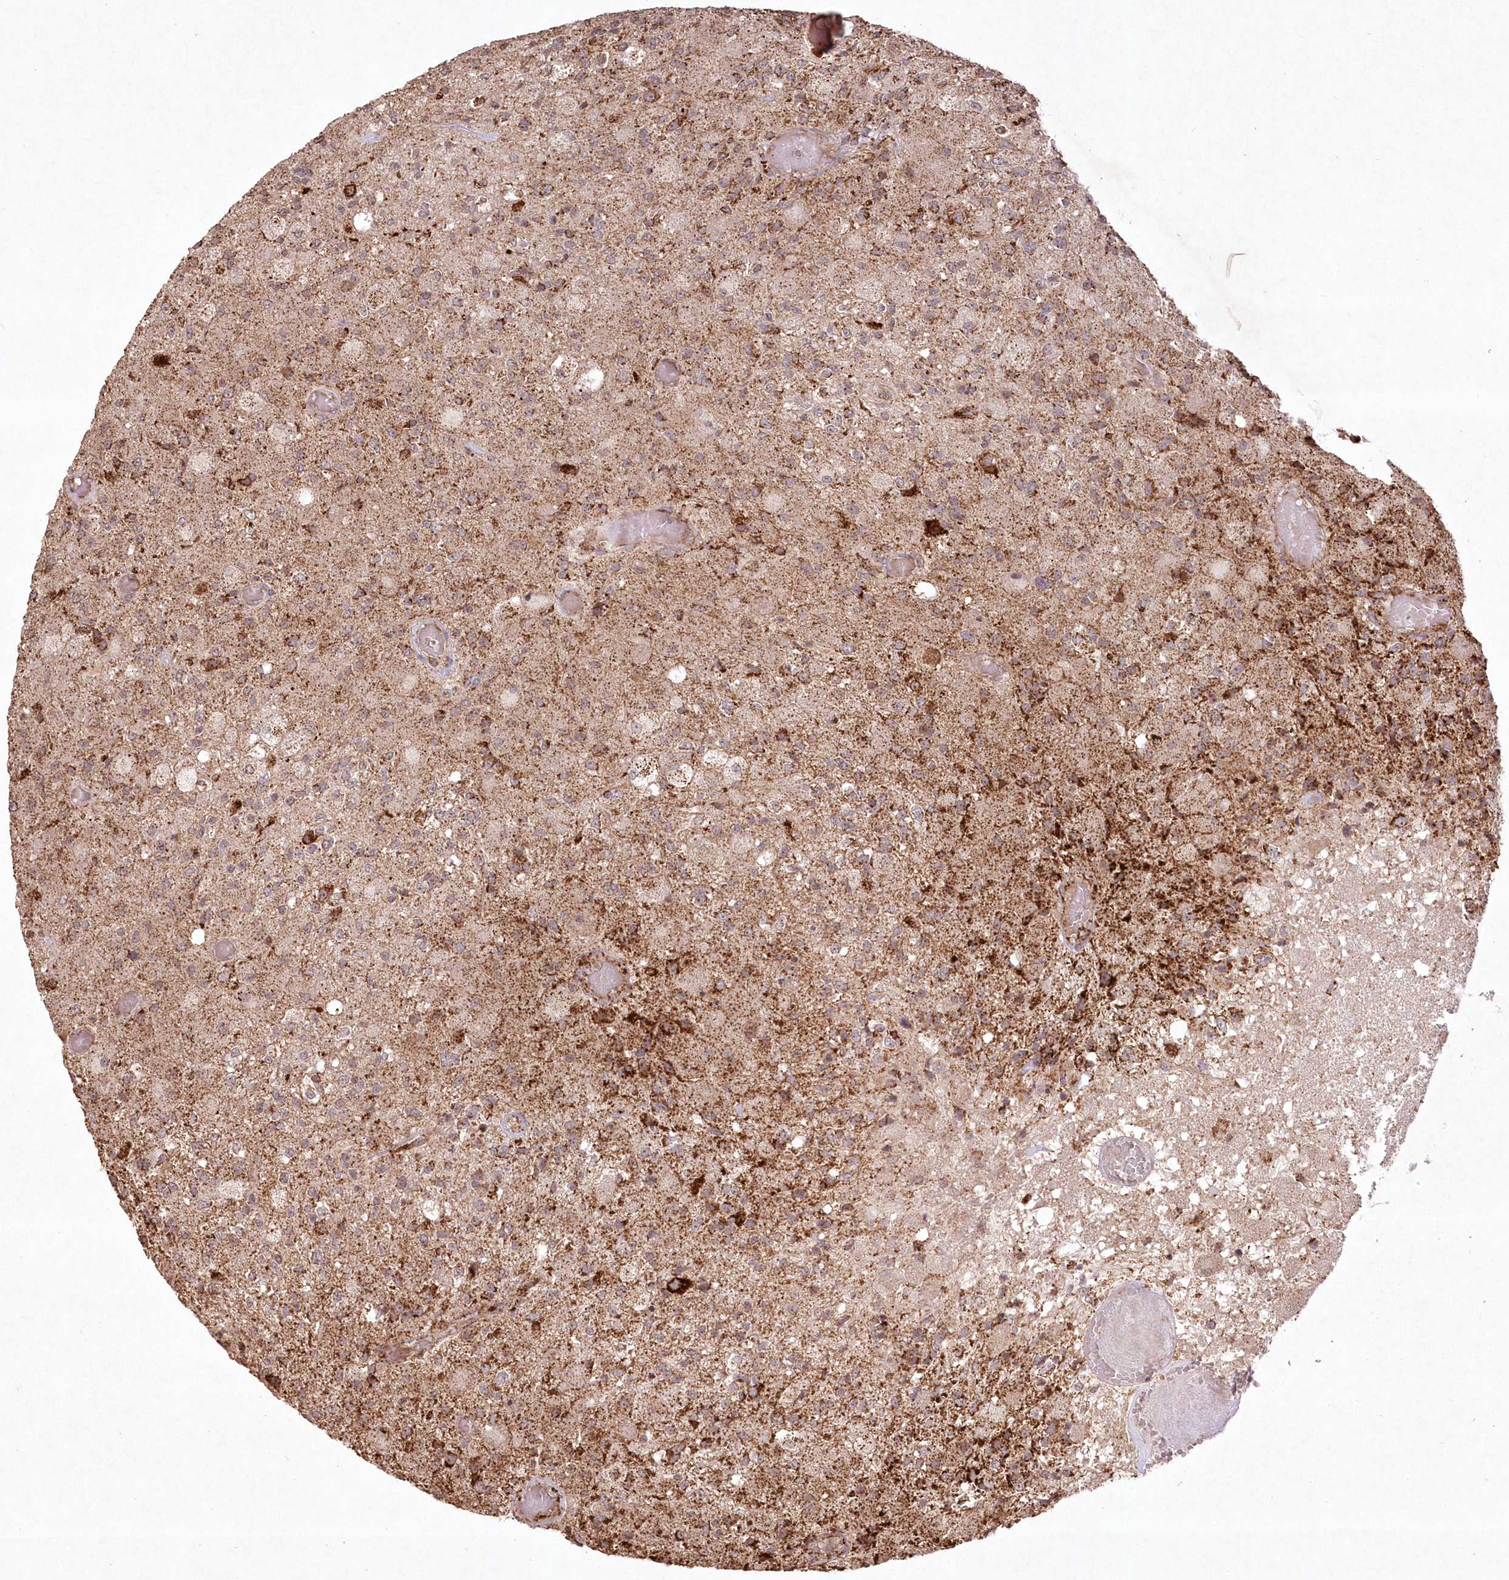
{"staining": {"intensity": "strong", "quantity": "<25%", "location": "cytoplasmic/membranous"}, "tissue": "glioma", "cell_type": "Tumor cells", "image_type": "cancer", "snomed": [{"axis": "morphology", "description": "Normal tissue, NOS"}, {"axis": "morphology", "description": "Glioma, malignant, High grade"}, {"axis": "topography", "description": "Cerebral cortex"}], "caption": "Strong cytoplasmic/membranous expression is seen in approximately <25% of tumor cells in glioma. The staining is performed using DAB (3,3'-diaminobenzidine) brown chromogen to label protein expression. The nuclei are counter-stained blue using hematoxylin.", "gene": "LRPPRC", "patient": {"sex": "male", "age": 77}}